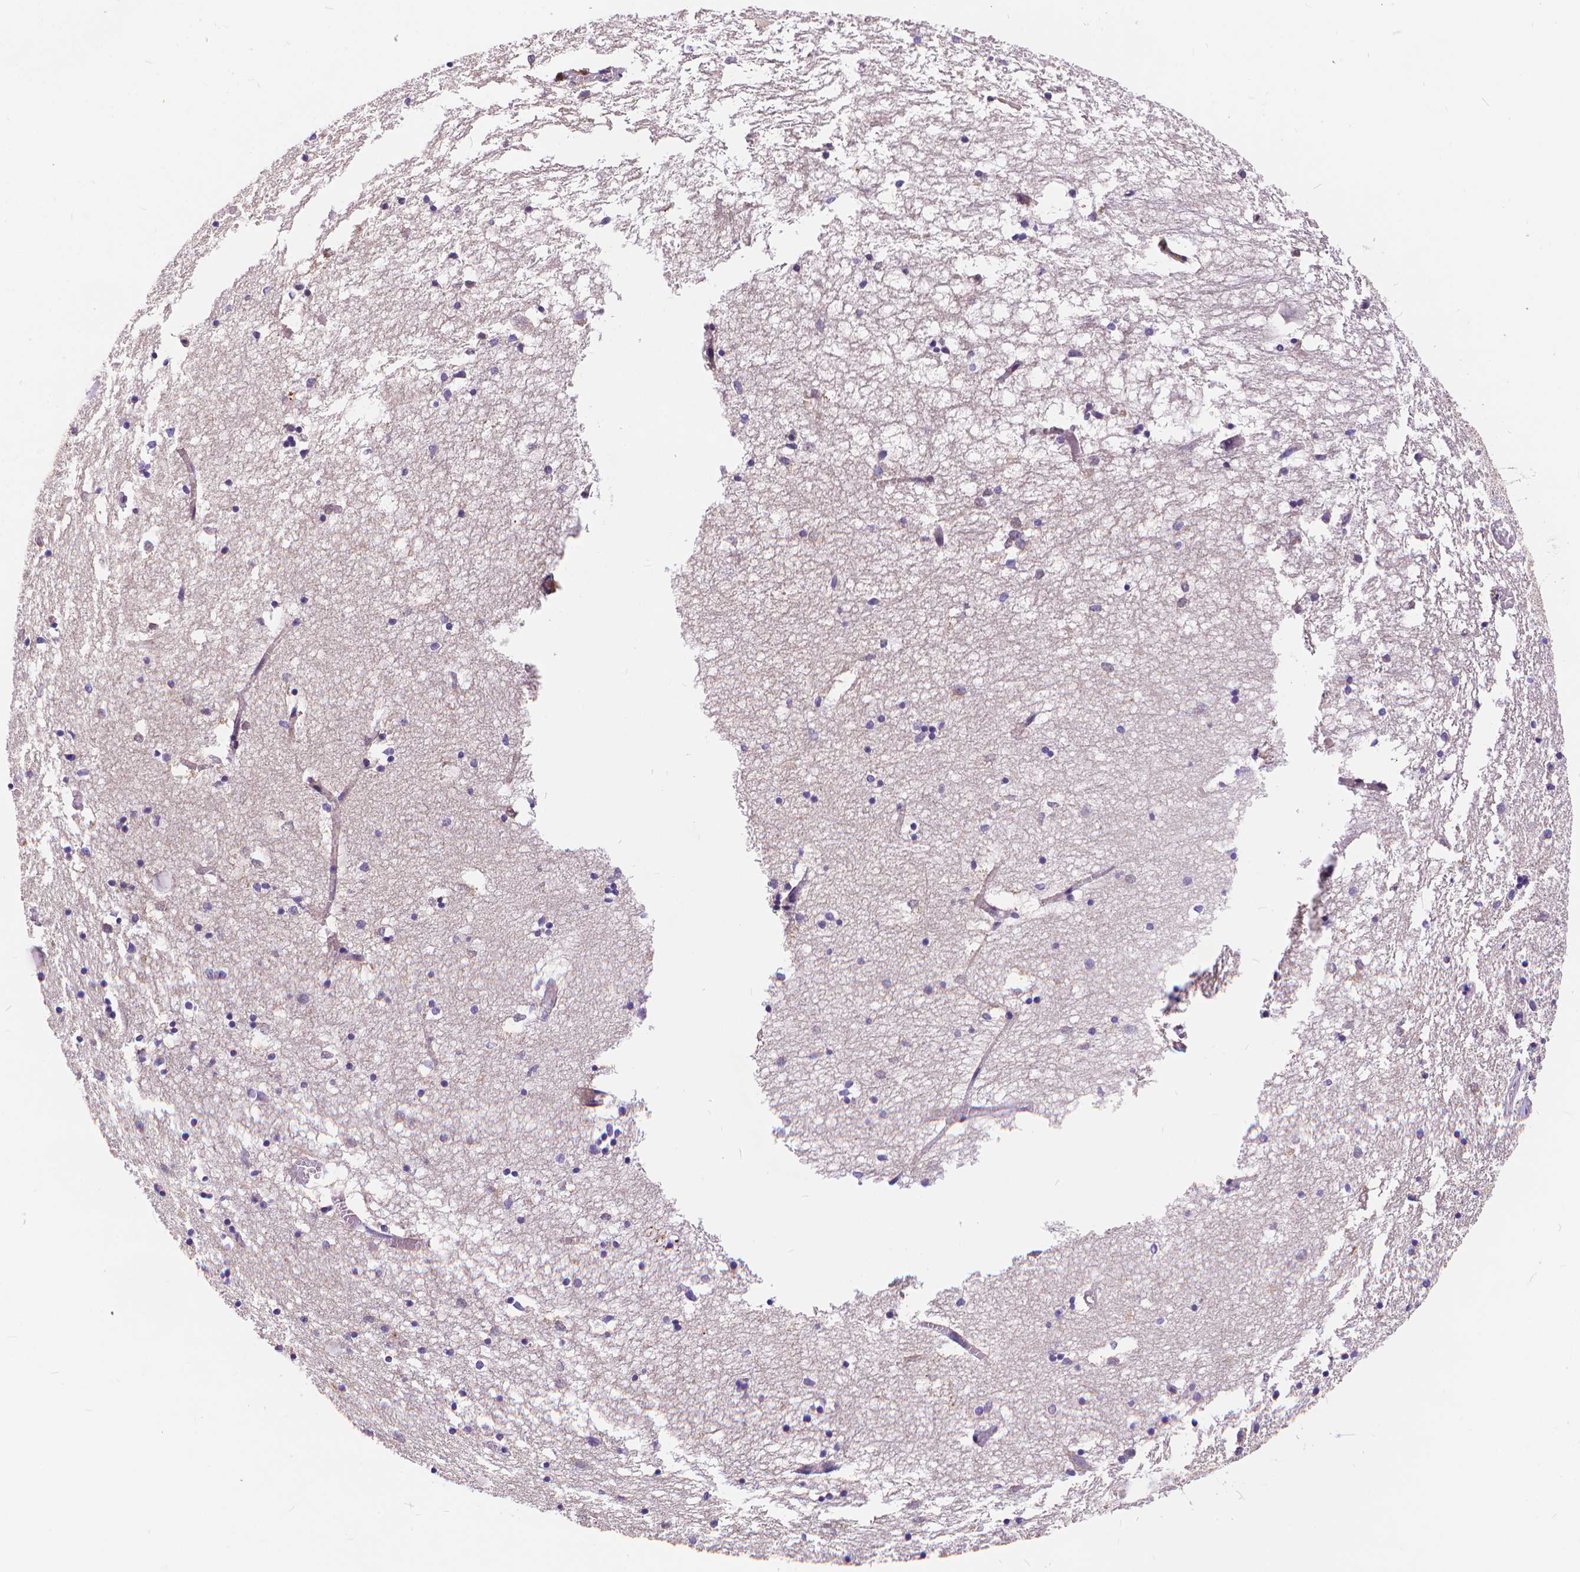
{"staining": {"intensity": "negative", "quantity": "none", "location": "none"}, "tissue": "hippocampus", "cell_type": "Glial cells", "image_type": "normal", "snomed": [{"axis": "morphology", "description": "Normal tissue, NOS"}, {"axis": "topography", "description": "Lateral ventricle wall"}, {"axis": "topography", "description": "Hippocampus"}], "caption": "Hippocampus was stained to show a protein in brown. There is no significant staining in glial cells. (Stains: DAB IHC with hematoxylin counter stain, Microscopy: brightfield microscopy at high magnification).", "gene": "ARAP1", "patient": {"sex": "female", "age": 63}}